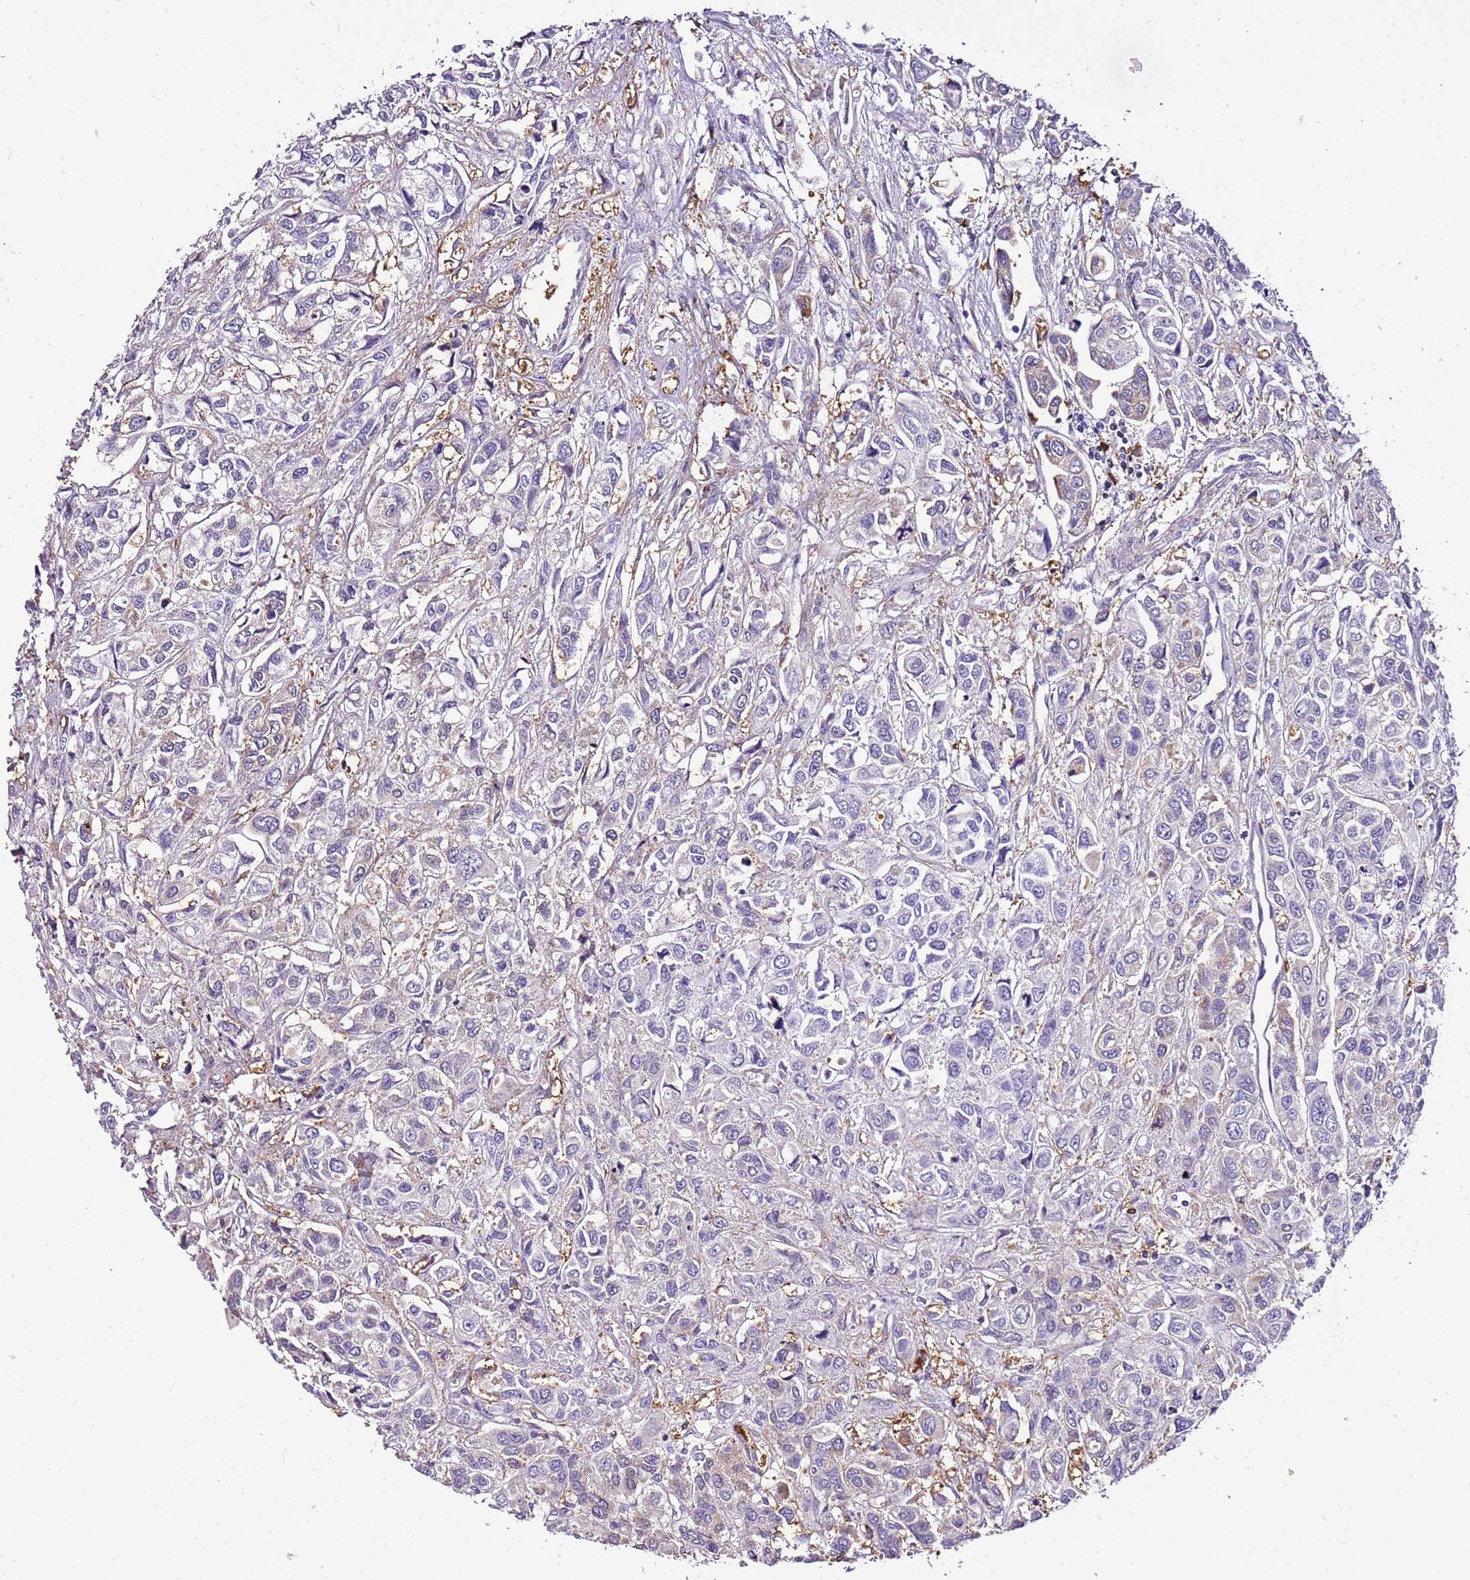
{"staining": {"intensity": "negative", "quantity": "none", "location": "none"}, "tissue": "urothelial cancer", "cell_type": "Tumor cells", "image_type": "cancer", "snomed": [{"axis": "morphology", "description": "Urothelial carcinoma, High grade"}, {"axis": "topography", "description": "Urinary bladder"}], "caption": "This is an immunohistochemistry (IHC) histopathology image of high-grade urothelial carcinoma. There is no staining in tumor cells.", "gene": "ATXN2L", "patient": {"sex": "male", "age": 67}}